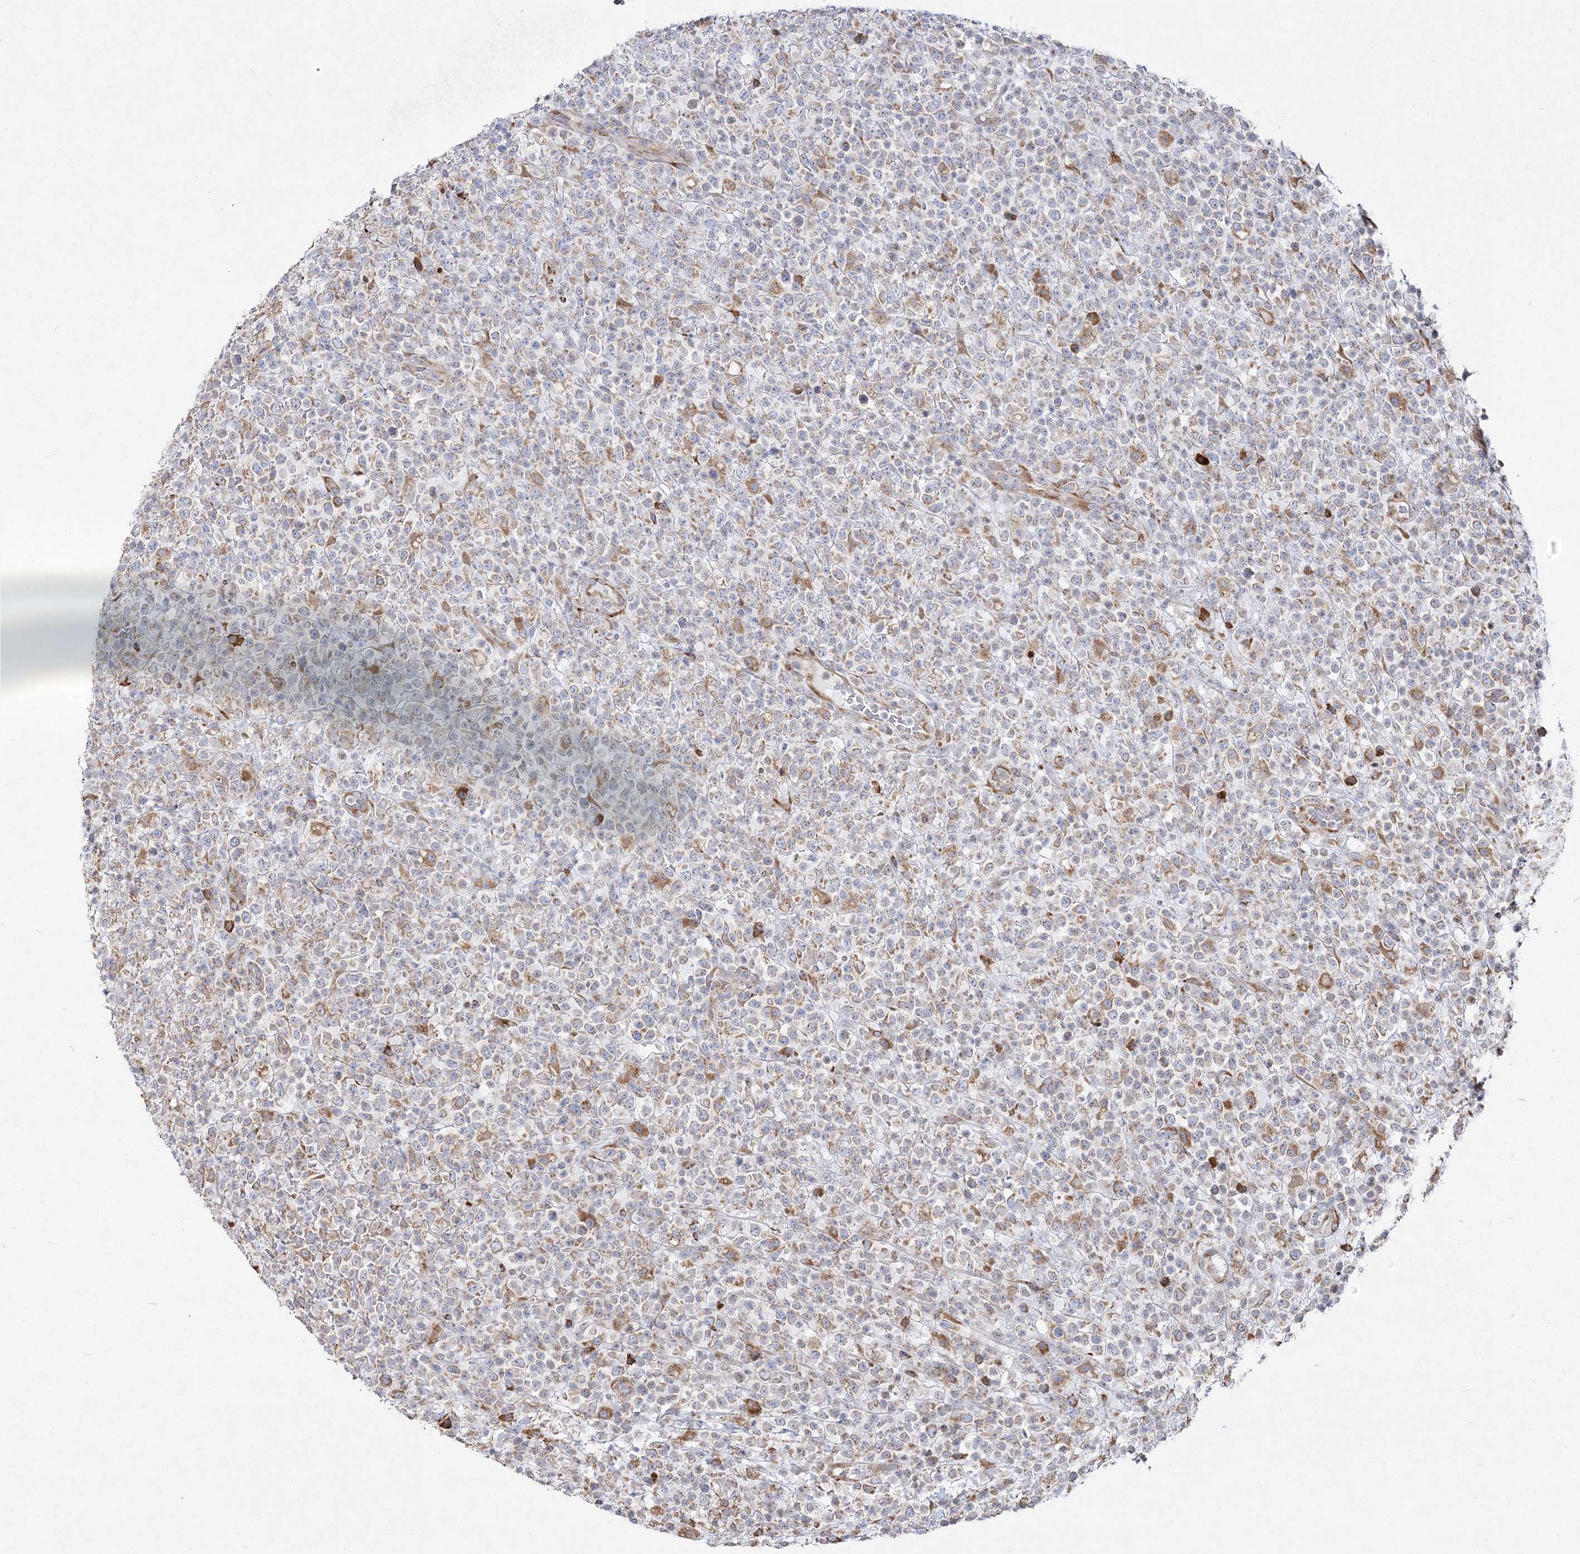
{"staining": {"intensity": "weak", "quantity": "<25%", "location": "cytoplasmic/membranous"}, "tissue": "lymphoma", "cell_type": "Tumor cells", "image_type": "cancer", "snomed": [{"axis": "morphology", "description": "Malignant lymphoma, non-Hodgkin's type, High grade"}, {"axis": "topography", "description": "Colon"}], "caption": "Immunohistochemistry histopathology image of neoplastic tissue: human lymphoma stained with DAB demonstrates no significant protein expression in tumor cells. (Stains: DAB IHC with hematoxylin counter stain, Microscopy: brightfield microscopy at high magnification).", "gene": "NHLRC2", "patient": {"sex": "female", "age": 53}}